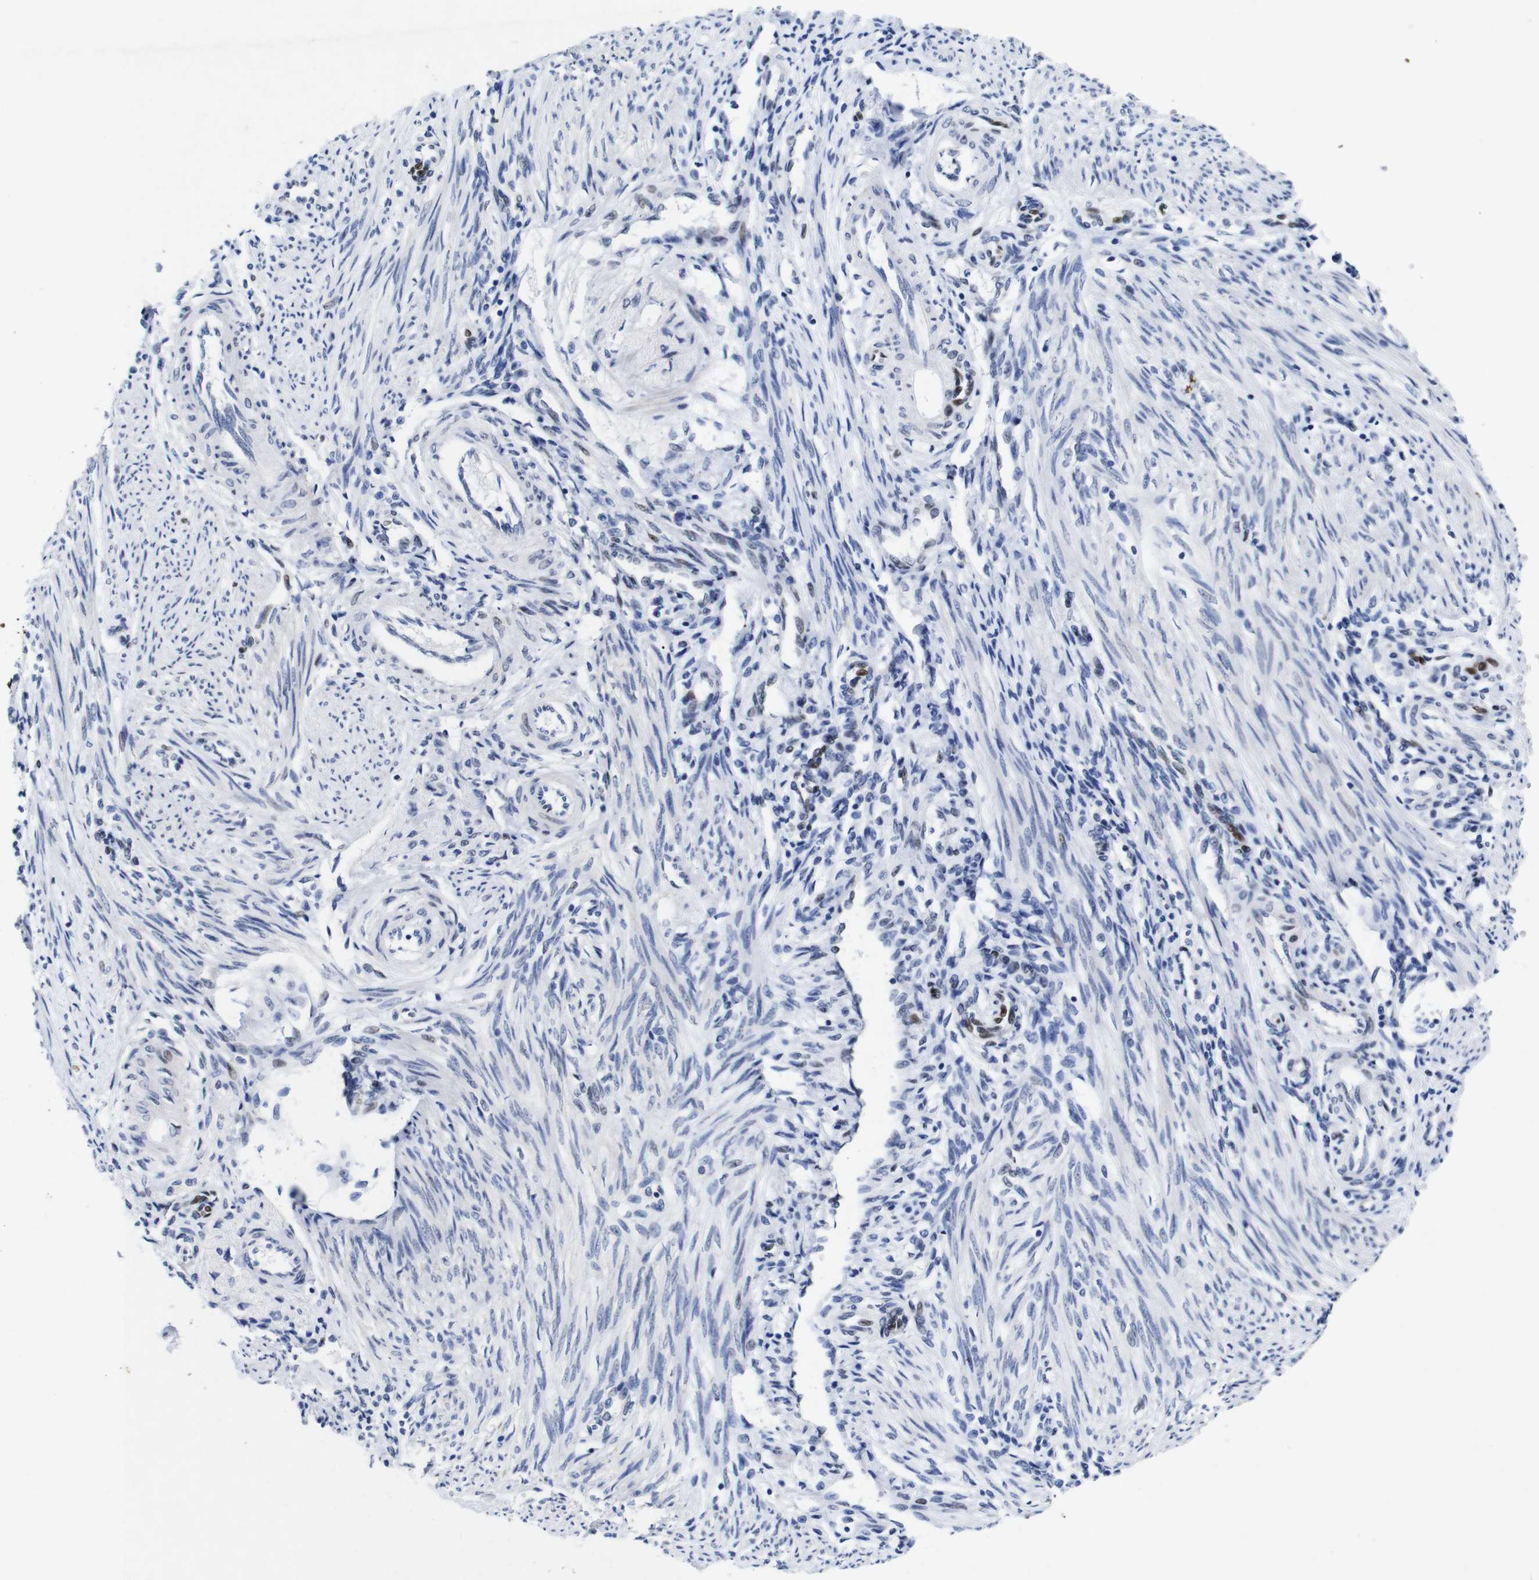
{"staining": {"intensity": "negative", "quantity": "none", "location": "none"}, "tissue": "endometrium", "cell_type": "Cells in endometrial stroma", "image_type": "normal", "snomed": [{"axis": "morphology", "description": "Normal tissue, NOS"}, {"axis": "topography", "description": "Endometrium"}], "caption": "Immunohistochemistry of normal endometrium reveals no staining in cells in endometrial stroma.", "gene": "FOSL2", "patient": {"sex": "female", "age": 42}}